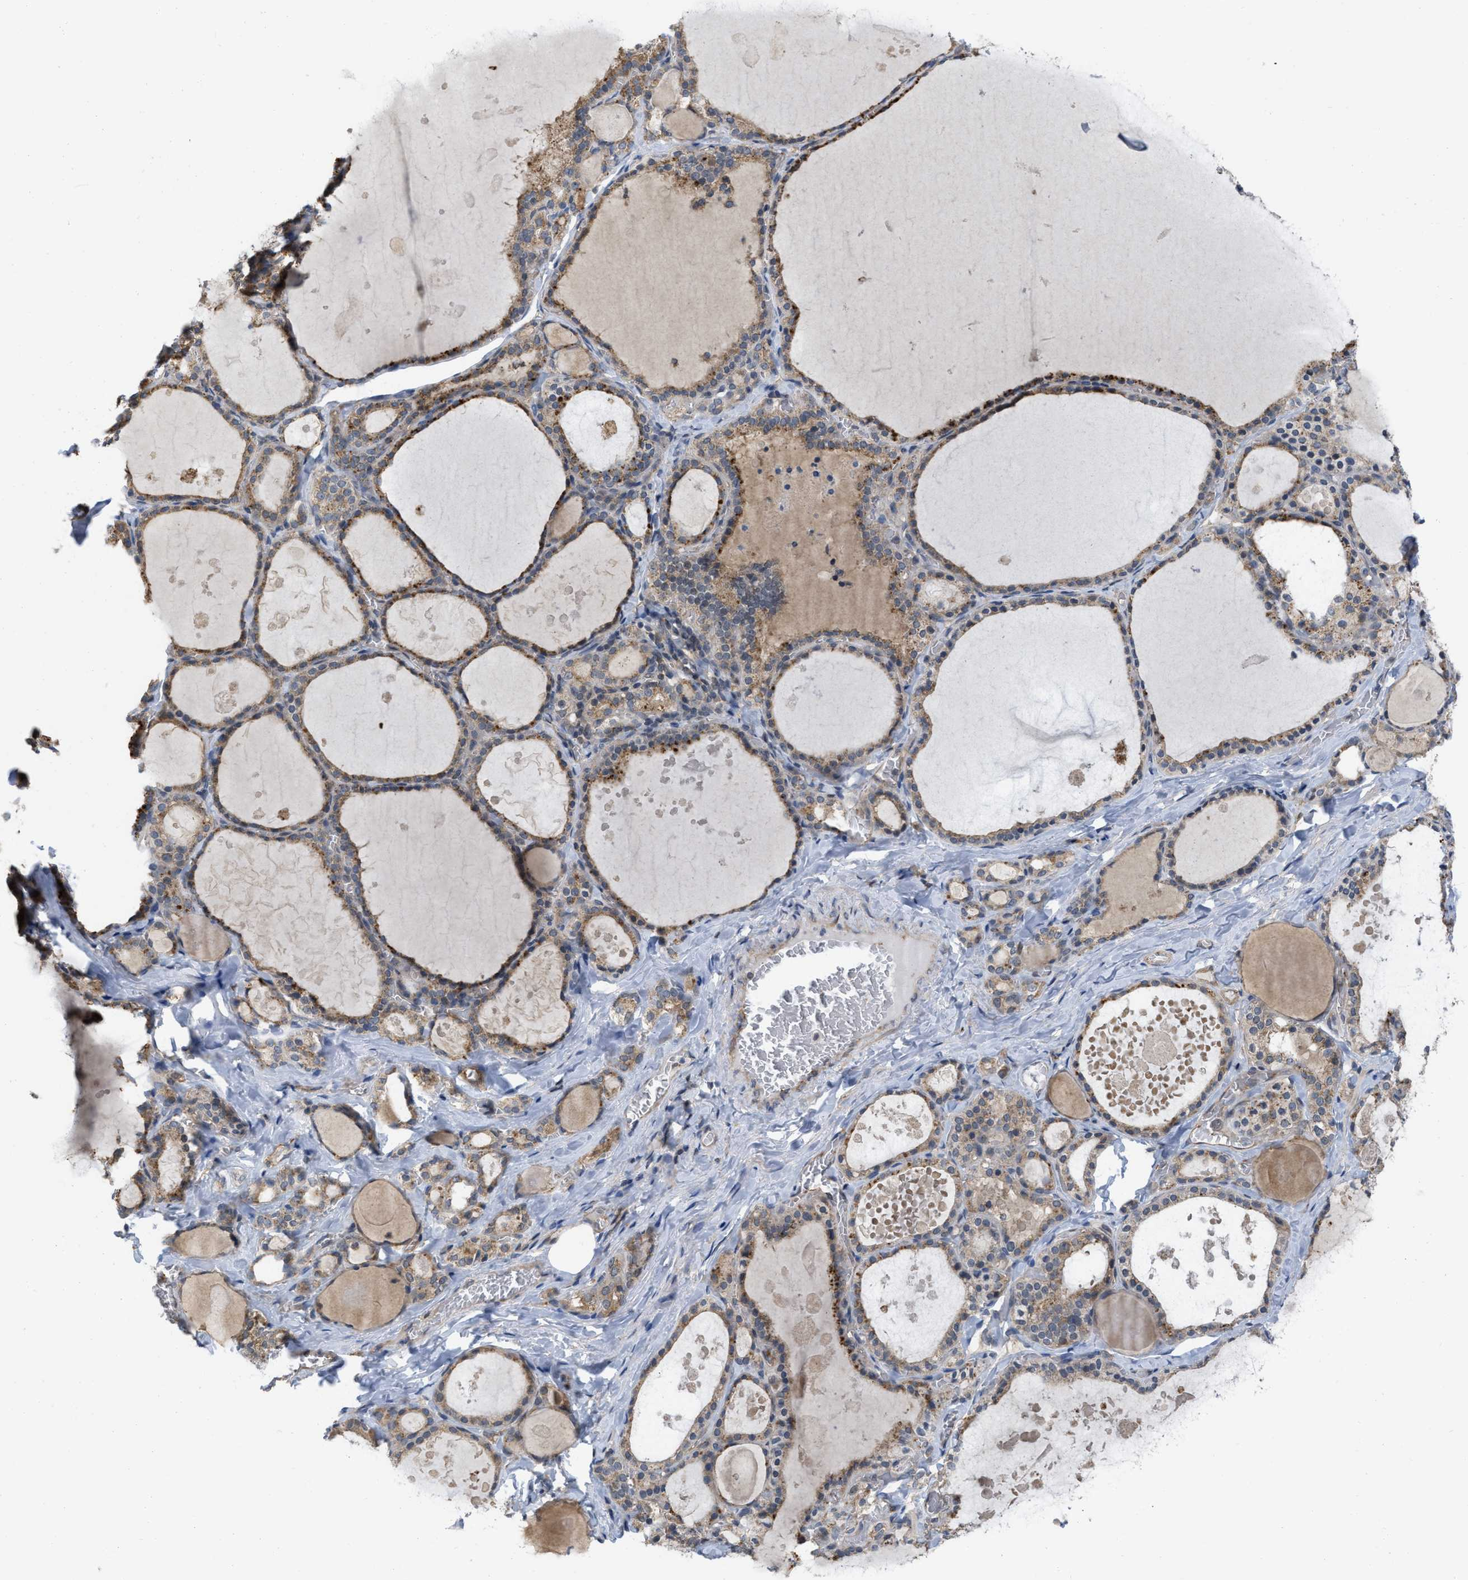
{"staining": {"intensity": "moderate", "quantity": ">75%", "location": "cytoplasmic/membranous"}, "tissue": "thyroid gland", "cell_type": "Glandular cells", "image_type": "normal", "snomed": [{"axis": "morphology", "description": "Normal tissue, NOS"}, {"axis": "topography", "description": "Thyroid gland"}], "caption": "Glandular cells show moderate cytoplasmic/membranous staining in approximately >75% of cells in benign thyroid gland. (Brightfield microscopy of DAB IHC at high magnification).", "gene": "NAPEPLD", "patient": {"sex": "male", "age": 56}}